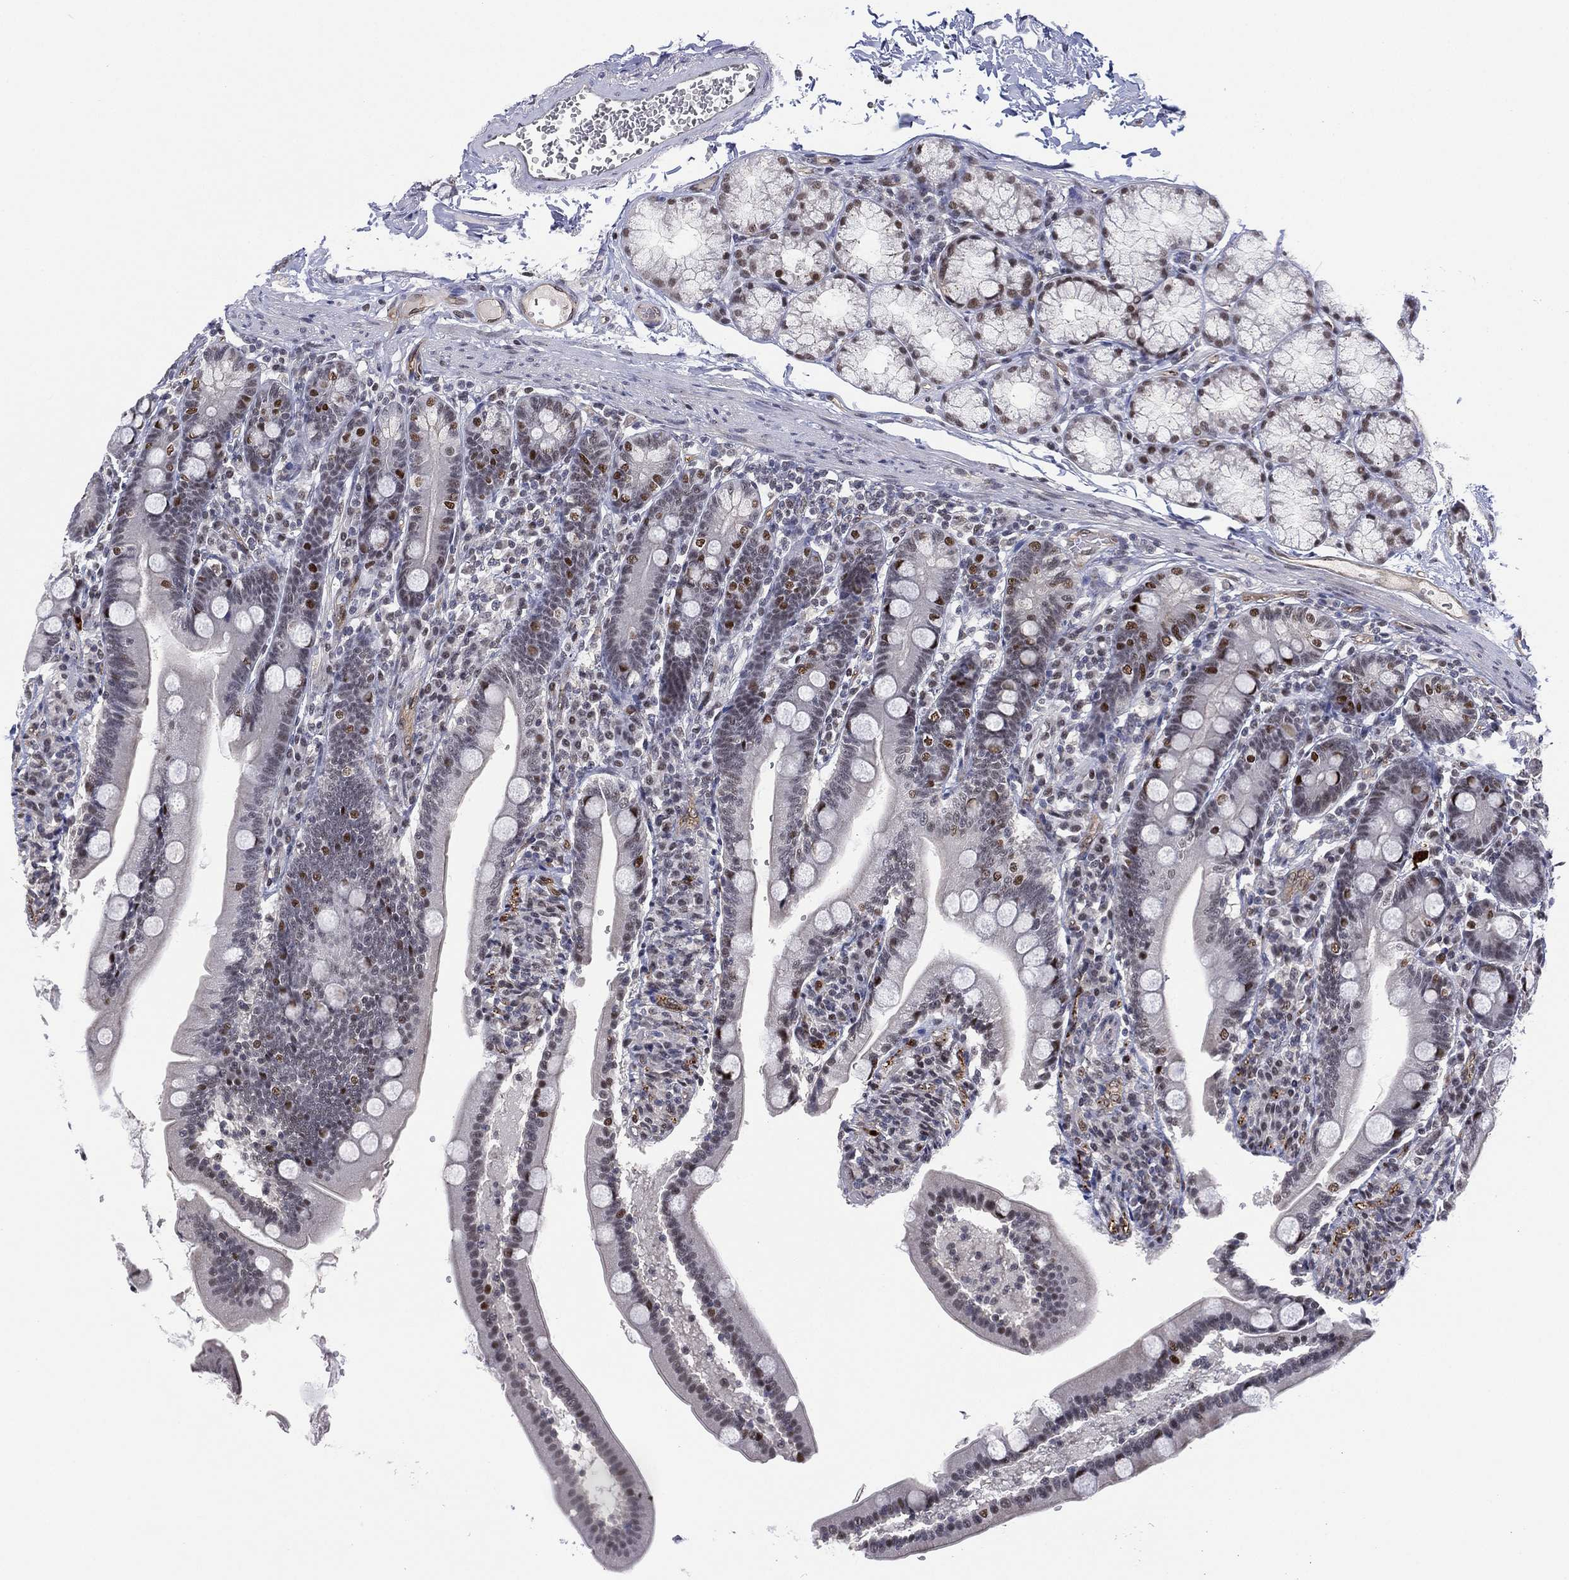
{"staining": {"intensity": "moderate", "quantity": "<25%", "location": "nuclear"}, "tissue": "duodenum", "cell_type": "Glandular cells", "image_type": "normal", "snomed": [{"axis": "morphology", "description": "Normal tissue, NOS"}, {"axis": "topography", "description": "Duodenum"}], "caption": "Immunohistochemistry (IHC) of benign human duodenum demonstrates low levels of moderate nuclear expression in about <25% of glandular cells.", "gene": "GSE1", "patient": {"sex": "female", "age": 67}}